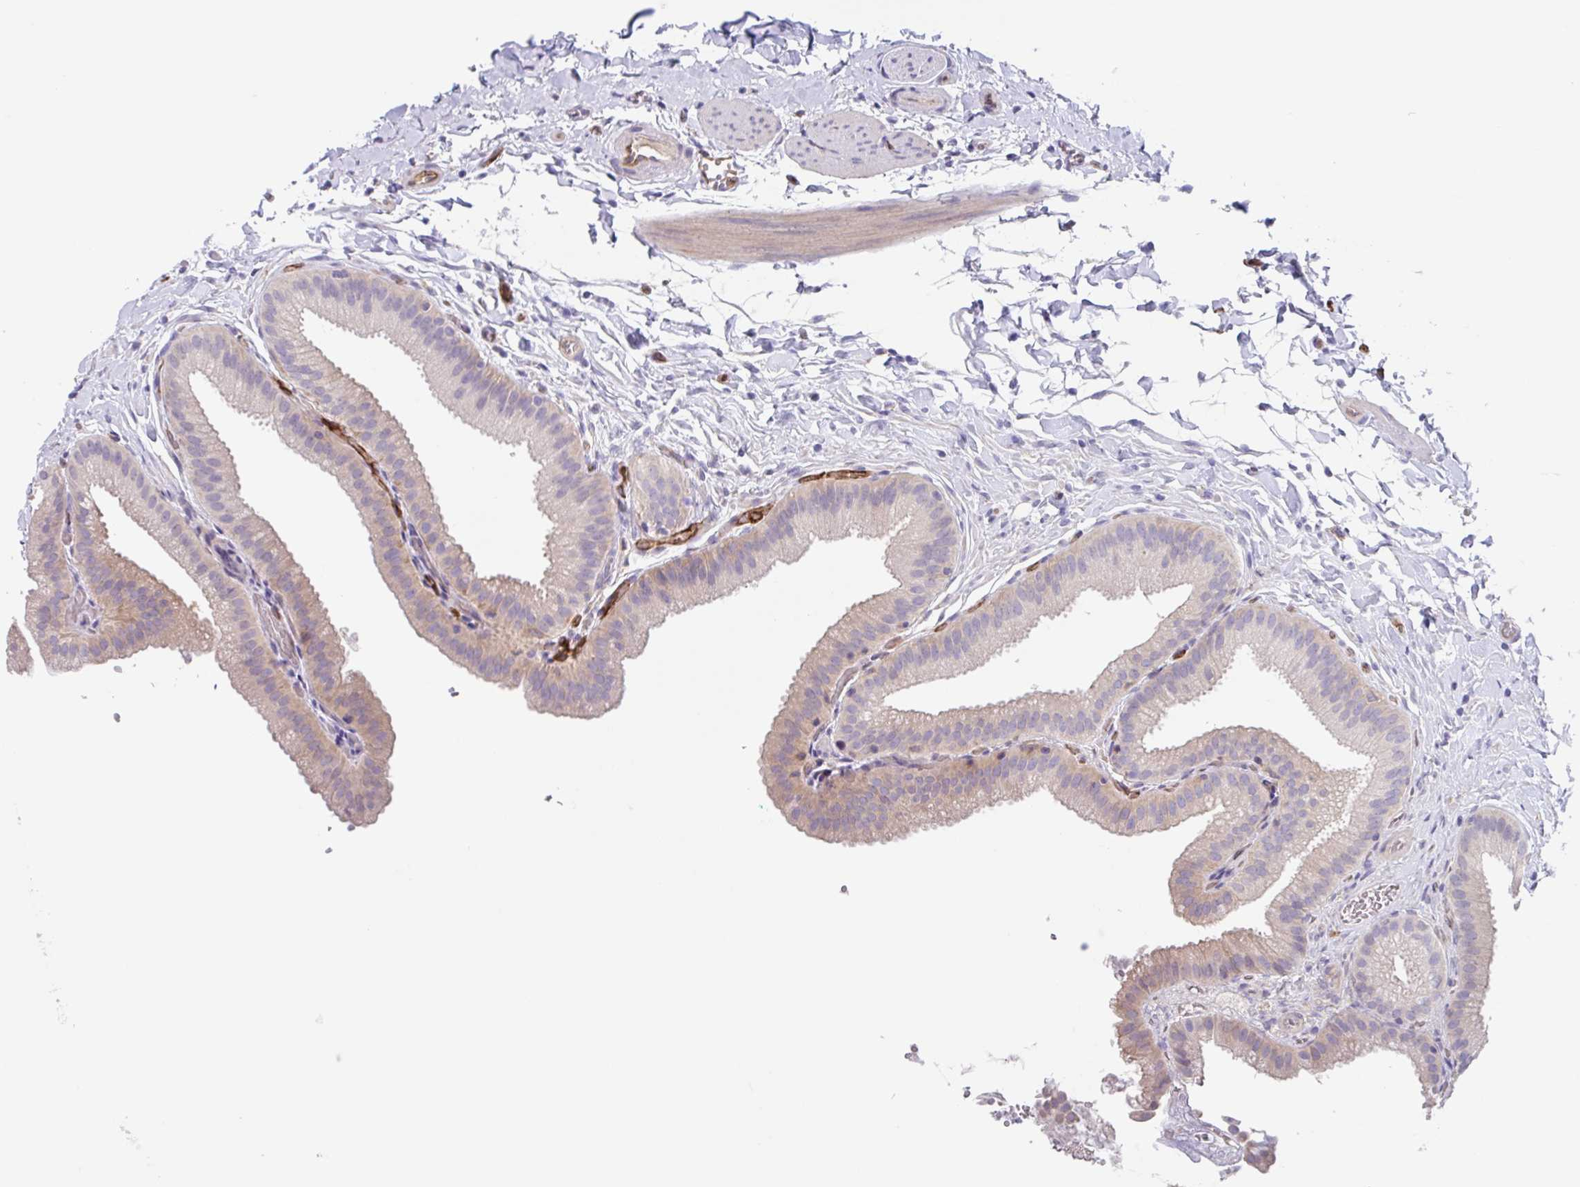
{"staining": {"intensity": "weak", "quantity": "<25%", "location": "cytoplasmic/membranous"}, "tissue": "gallbladder", "cell_type": "Glandular cells", "image_type": "normal", "snomed": [{"axis": "morphology", "description": "Normal tissue, NOS"}, {"axis": "topography", "description": "Gallbladder"}], "caption": "Glandular cells show no significant protein expression in benign gallbladder. (DAB (3,3'-diaminobenzidine) immunohistochemistry, high magnification).", "gene": "EHD4", "patient": {"sex": "female", "age": 63}}